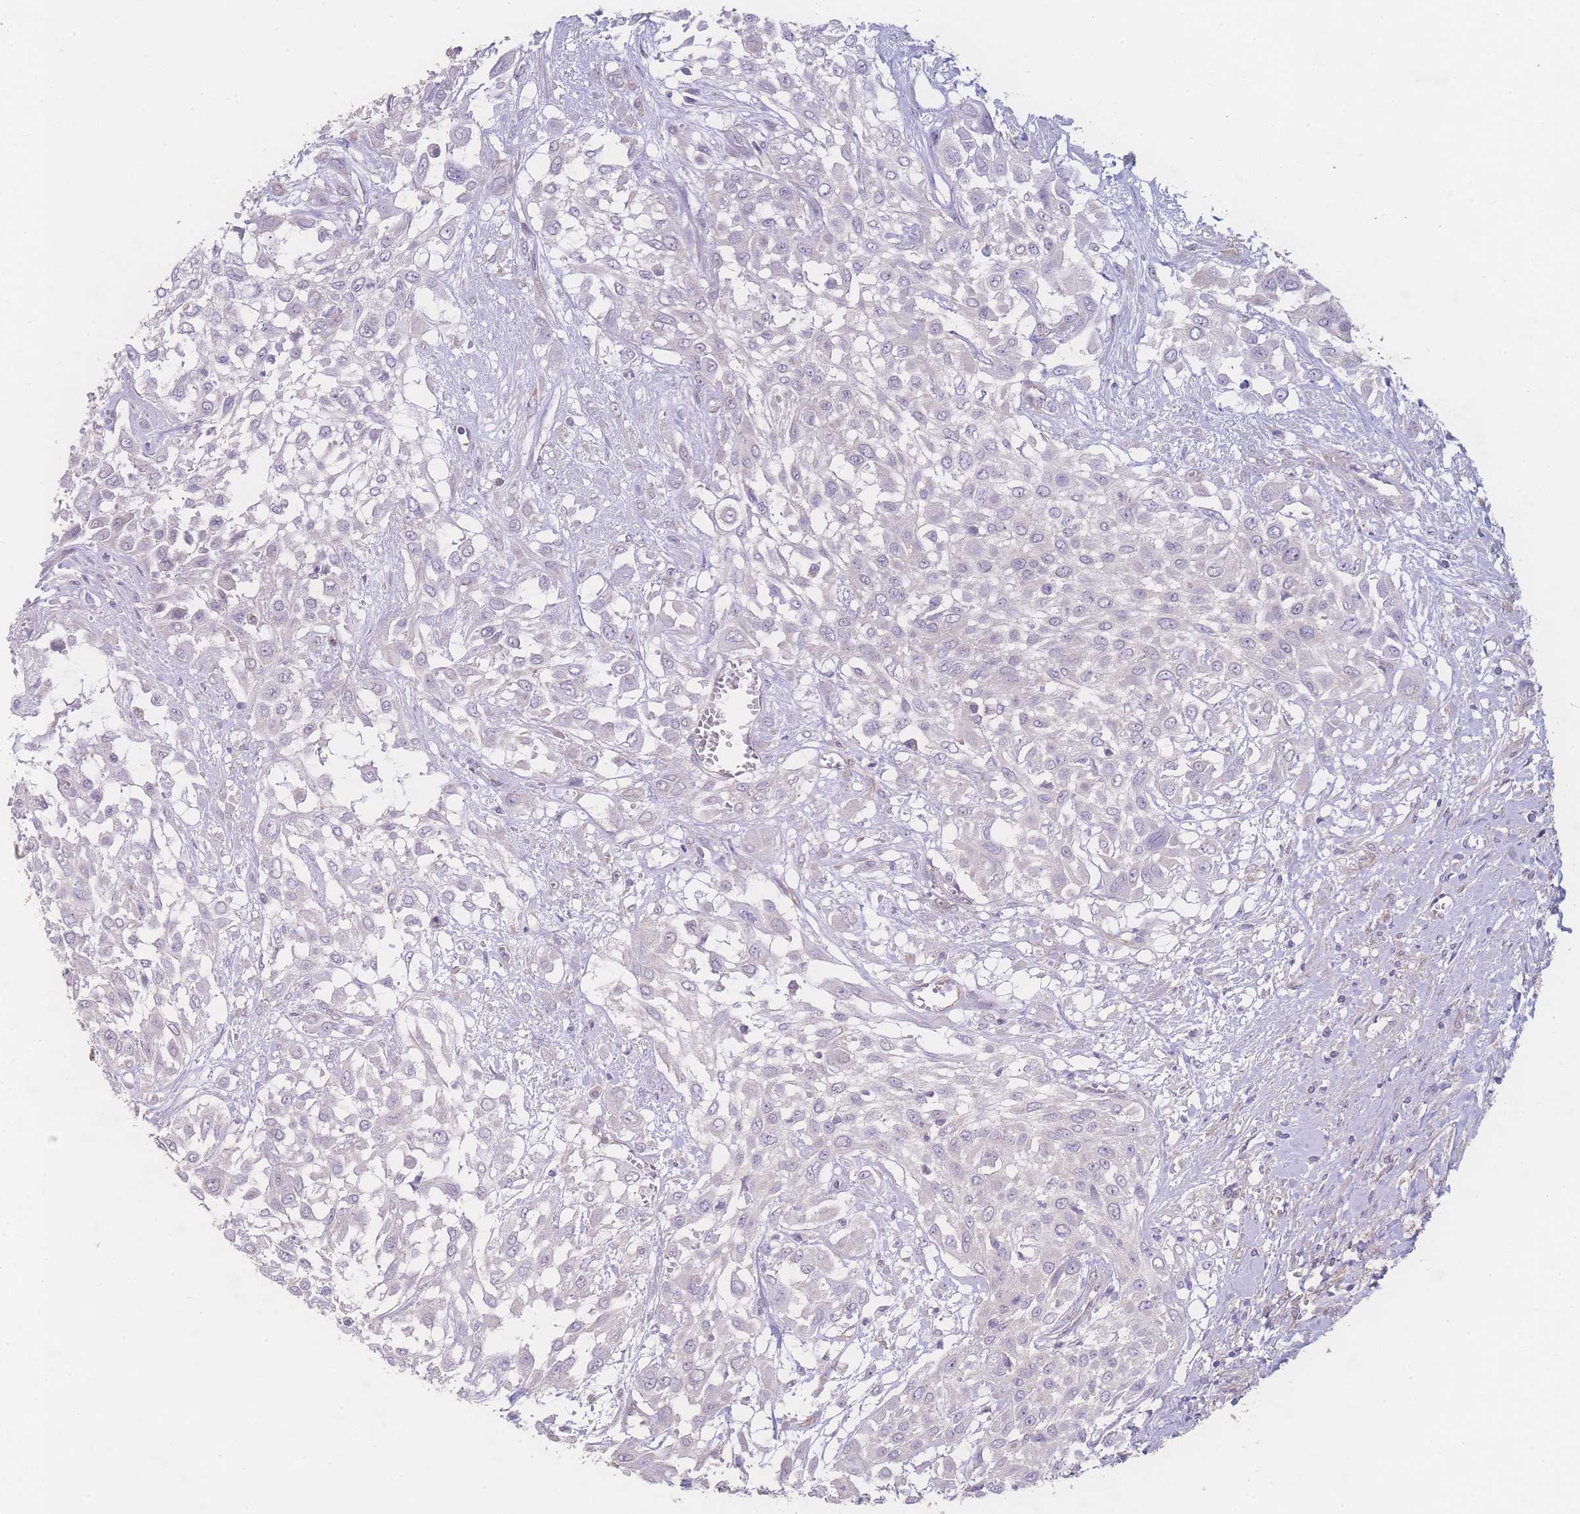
{"staining": {"intensity": "negative", "quantity": "none", "location": "none"}, "tissue": "urothelial cancer", "cell_type": "Tumor cells", "image_type": "cancer", "snomed": [{"axis": "morphology", "description": "Urothelial carcinoma, High grade"}, {"axis": "topography", "description": "Urinary bladder"}], "caption": "Urothelial cancer stained for a protein using IHC demonstrates no staining tumor cells.", "gene": "GIPR", "patient": {"sex": "male", "age": 57}}